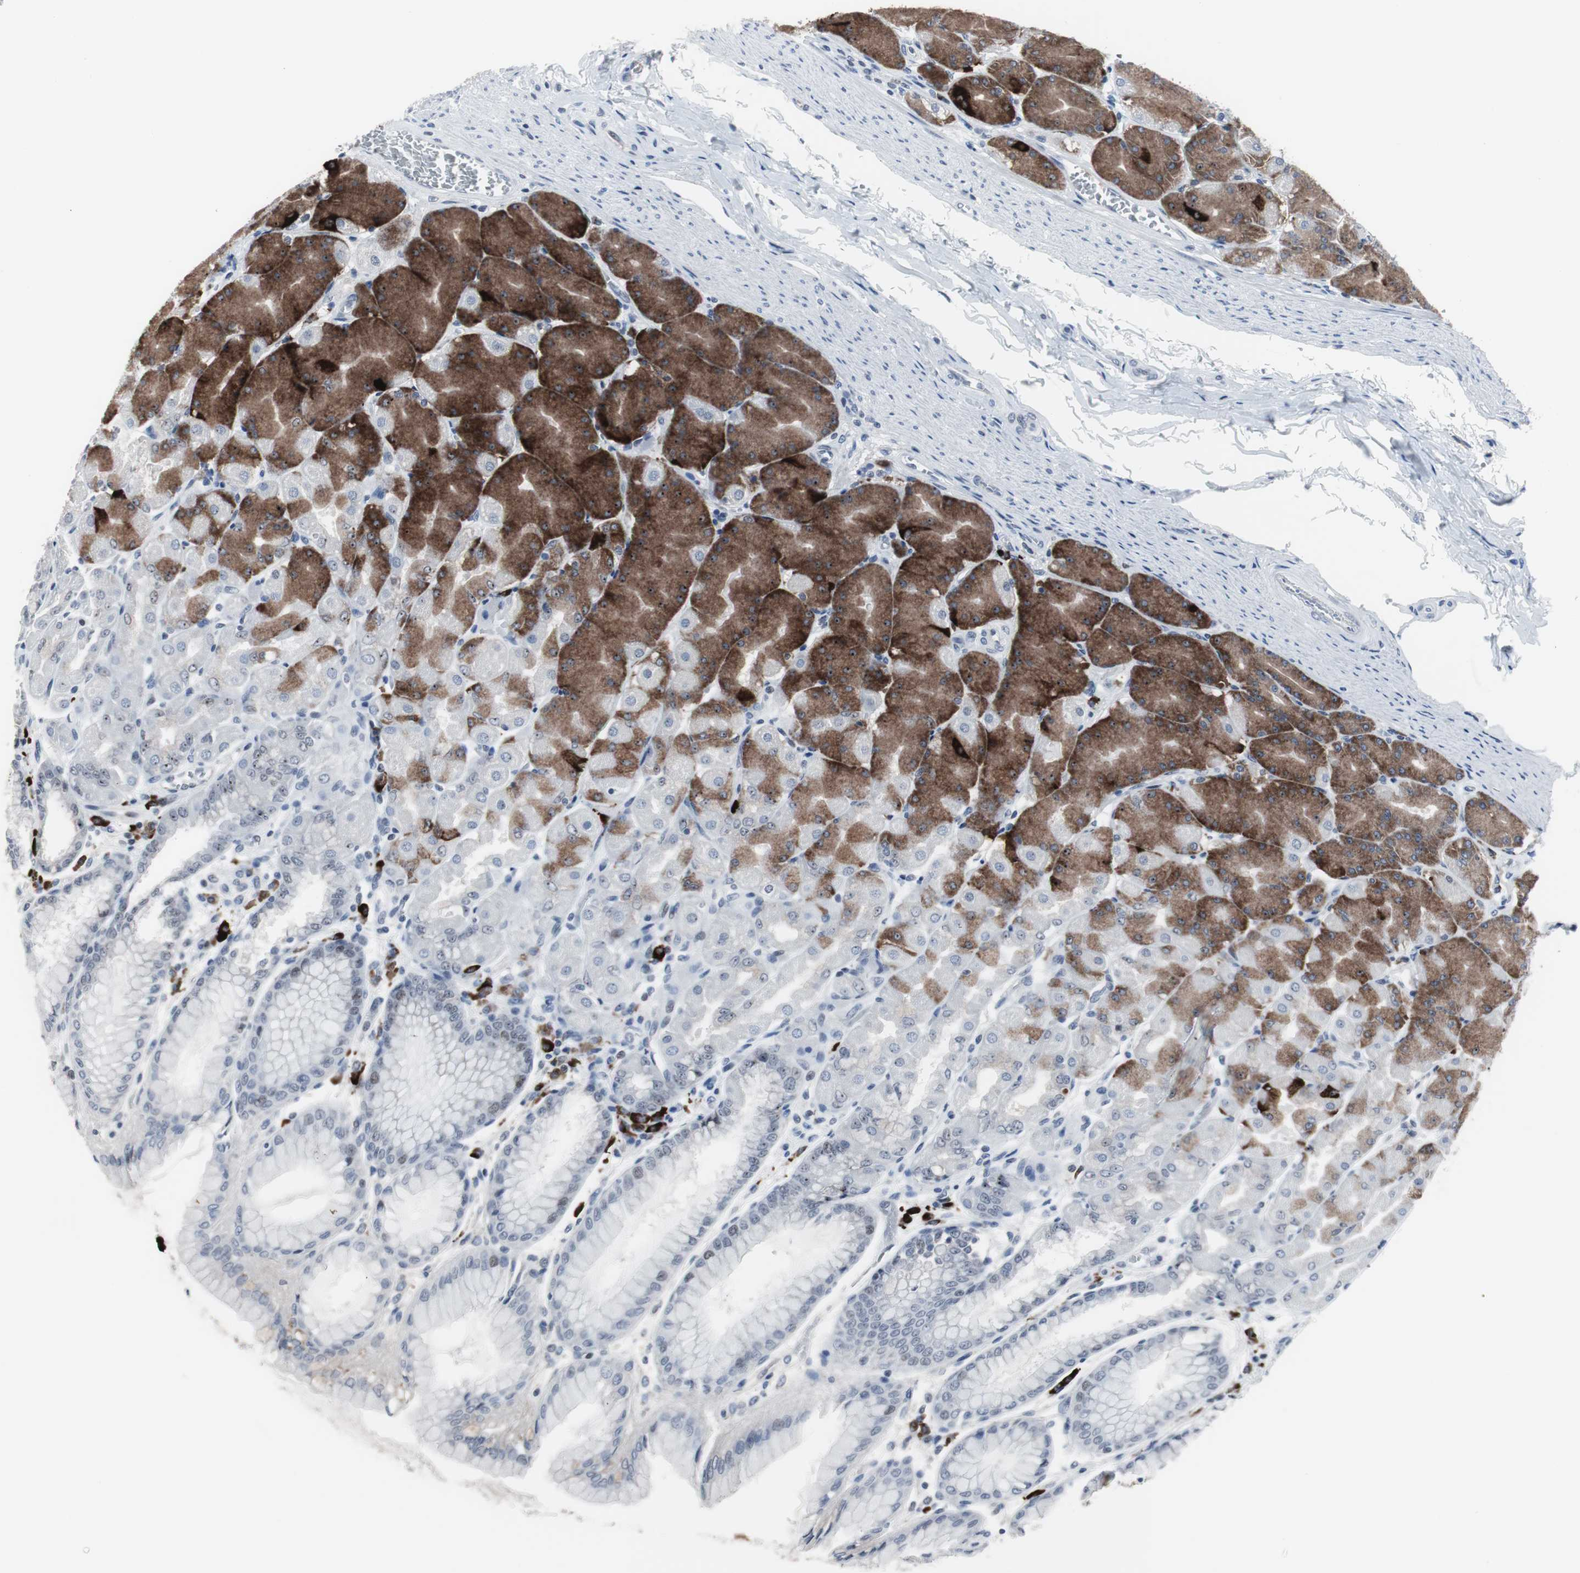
{"staining": {"intensity": "strong", "quantity": "<25%", "location": "cytoplasmic/membranous,nuclear"}, "tissue": "stomach", "cell_type": "Glandular cells", "image_type": "normal", "snomed": [{"axis": "morphology", "description": "Normal tissue, NOS"}, {"axis": "topography", "description": "Stomach, upper"}], "caption": "Immunohistochemical staining of benign stomach reveals strong cytoplasmic/membranous,nuclear protein positivity in about <25% of glandular cells. (DAB = brown stain, brightfield microscopy at high magnification).", "gene": "DOK1", "patient": {"sex": "female", "age": 56}}